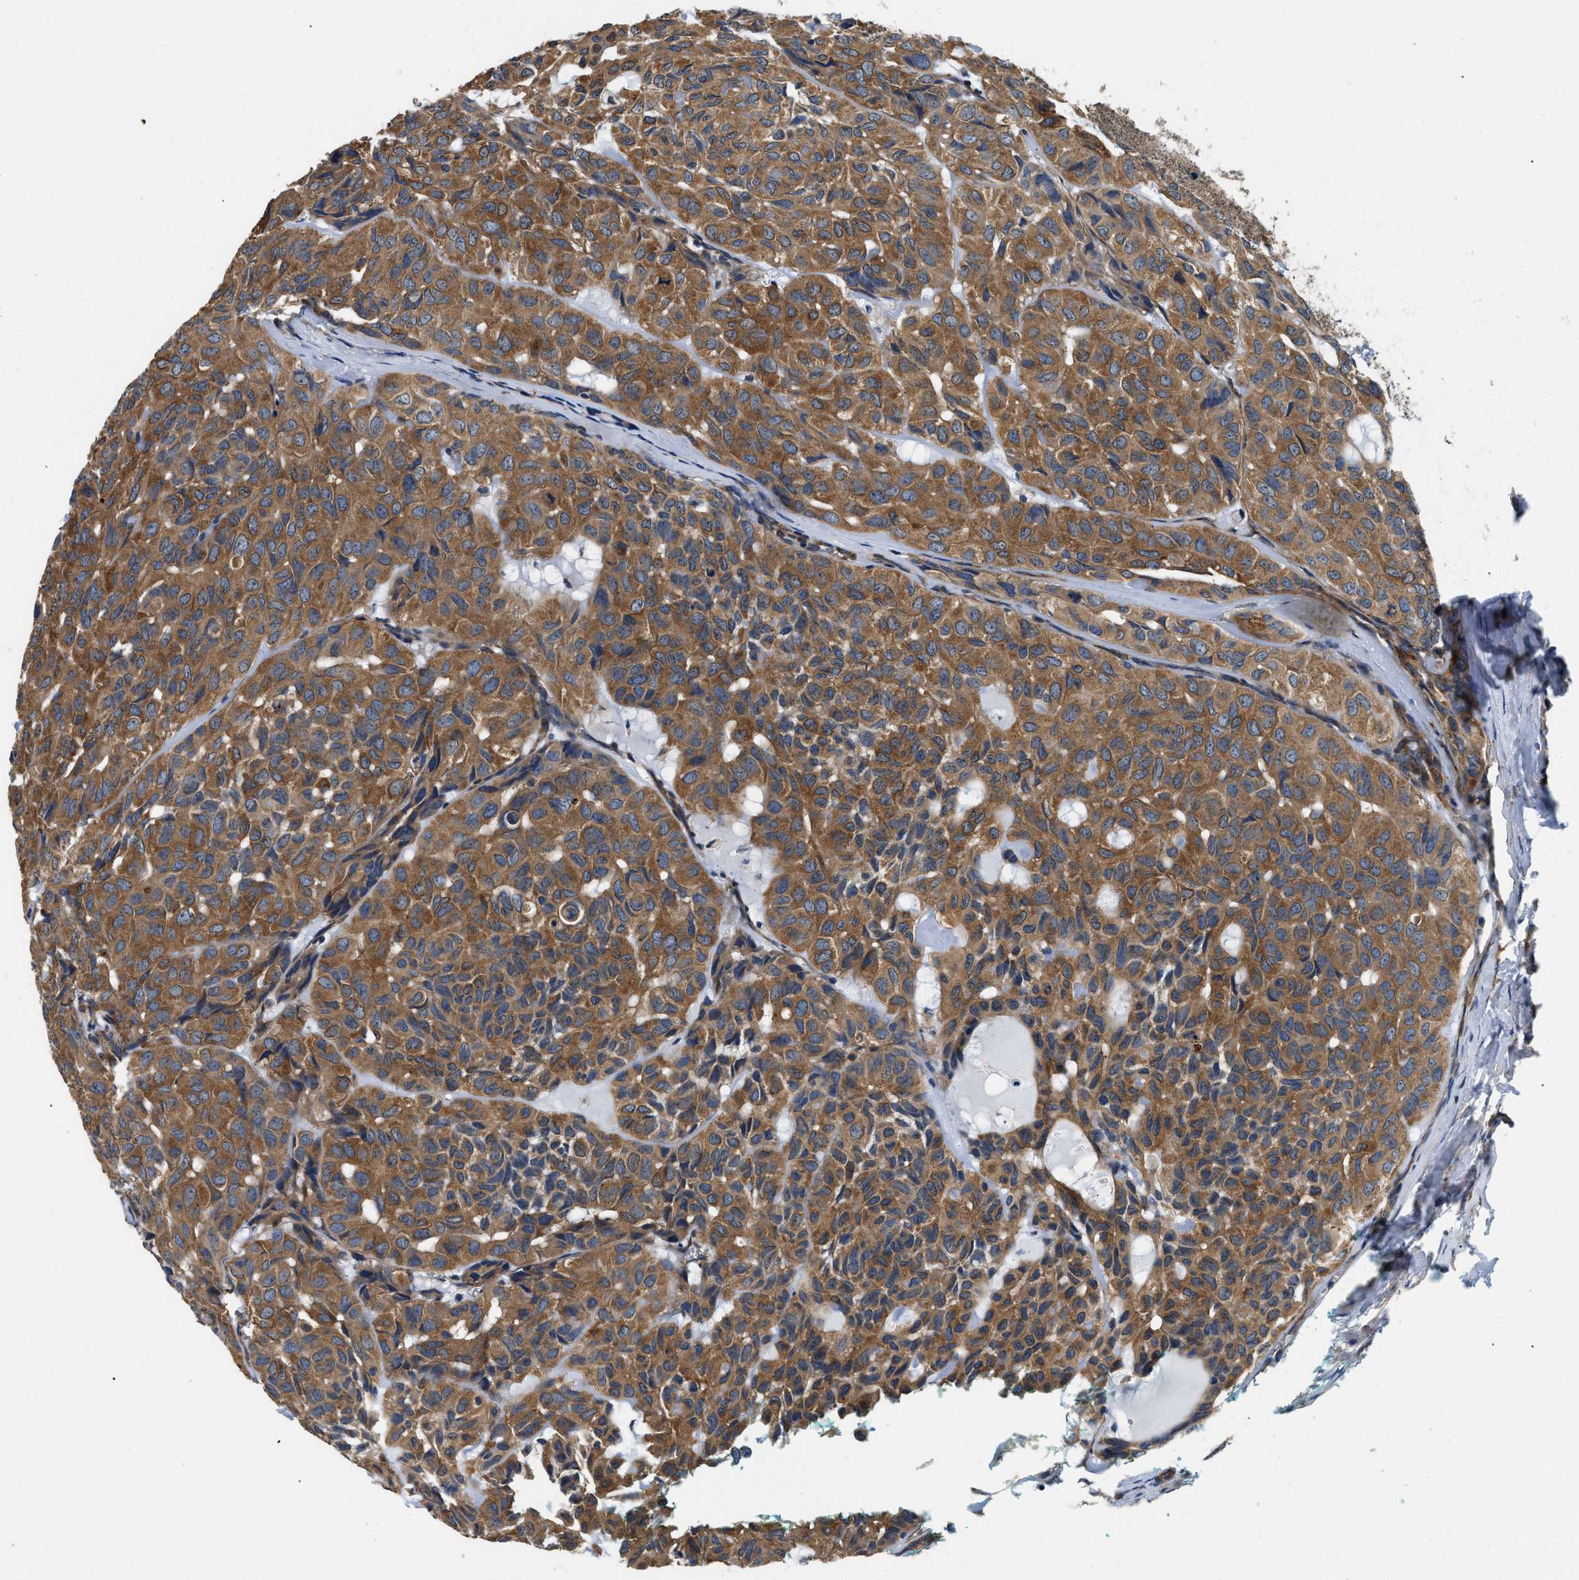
{"staining": {"intensity": "strong", "quantity": ">75%", "location": "cytoplasmic/membranous"}, "tissue": "head and neck cancer", "cell_type": "Tumor cells", "image_type": "cancer", "snomed": [{"axis": "morphology", "description": "Adenocarcinoma, NOS"}, {"axis": "topography", "description": "Salivary gland, NOS"}, {"axis": "topography", "description": "Head-Neck"}], "caption": "Immunohistochemistry (IHC) (DAB) staining of human head and neck adenocarcinoma displays strong cytoplasmic/membranous protein positivity in approximately >75% of tumor cells. (DAB IHC, brown staining for protein, blue staining for nuclei).", "gene": "RAPH1", "patient": {"sex": "female", "age": 76}}